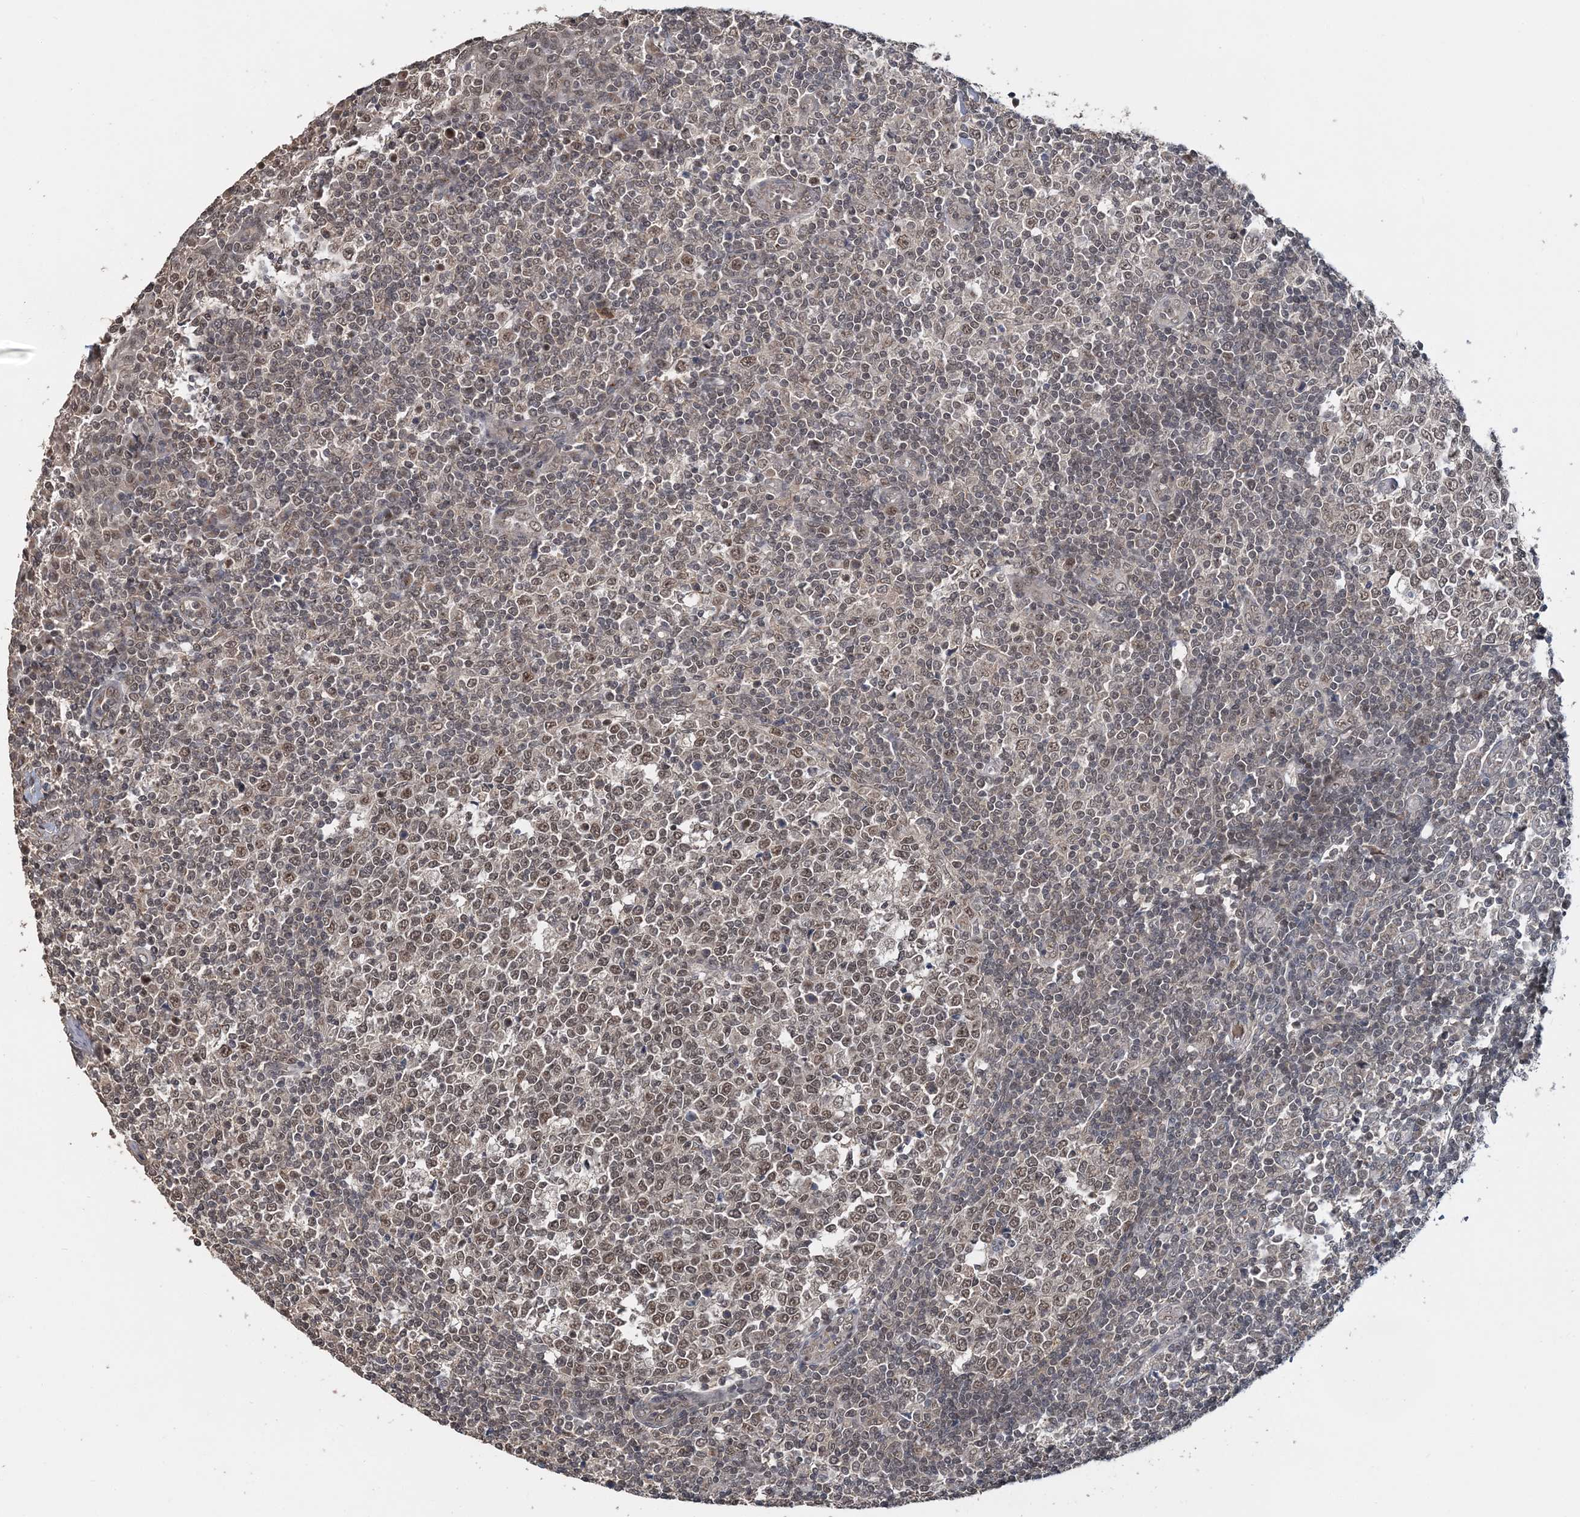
{"staining": {"intensity": "moderate", "quantity": ">75%", "location": "nuclear"}, "tissue": "tonsil", "cell_type": "Germinal center cells", "image_type": "normal", "snomed": [{"axis": "morphology", "description": "Normal tissue, NOS"}, {"axis": "topography", "description": "Tonsil"}], "caption": "Immunohistochemical staining of unremarkable tonsil displays medium levels of moderate nuclear positivity in about >75% of germinal center cells.", "gene": "TSHZ2", "patient": {"sex": "female", "age": 19}}